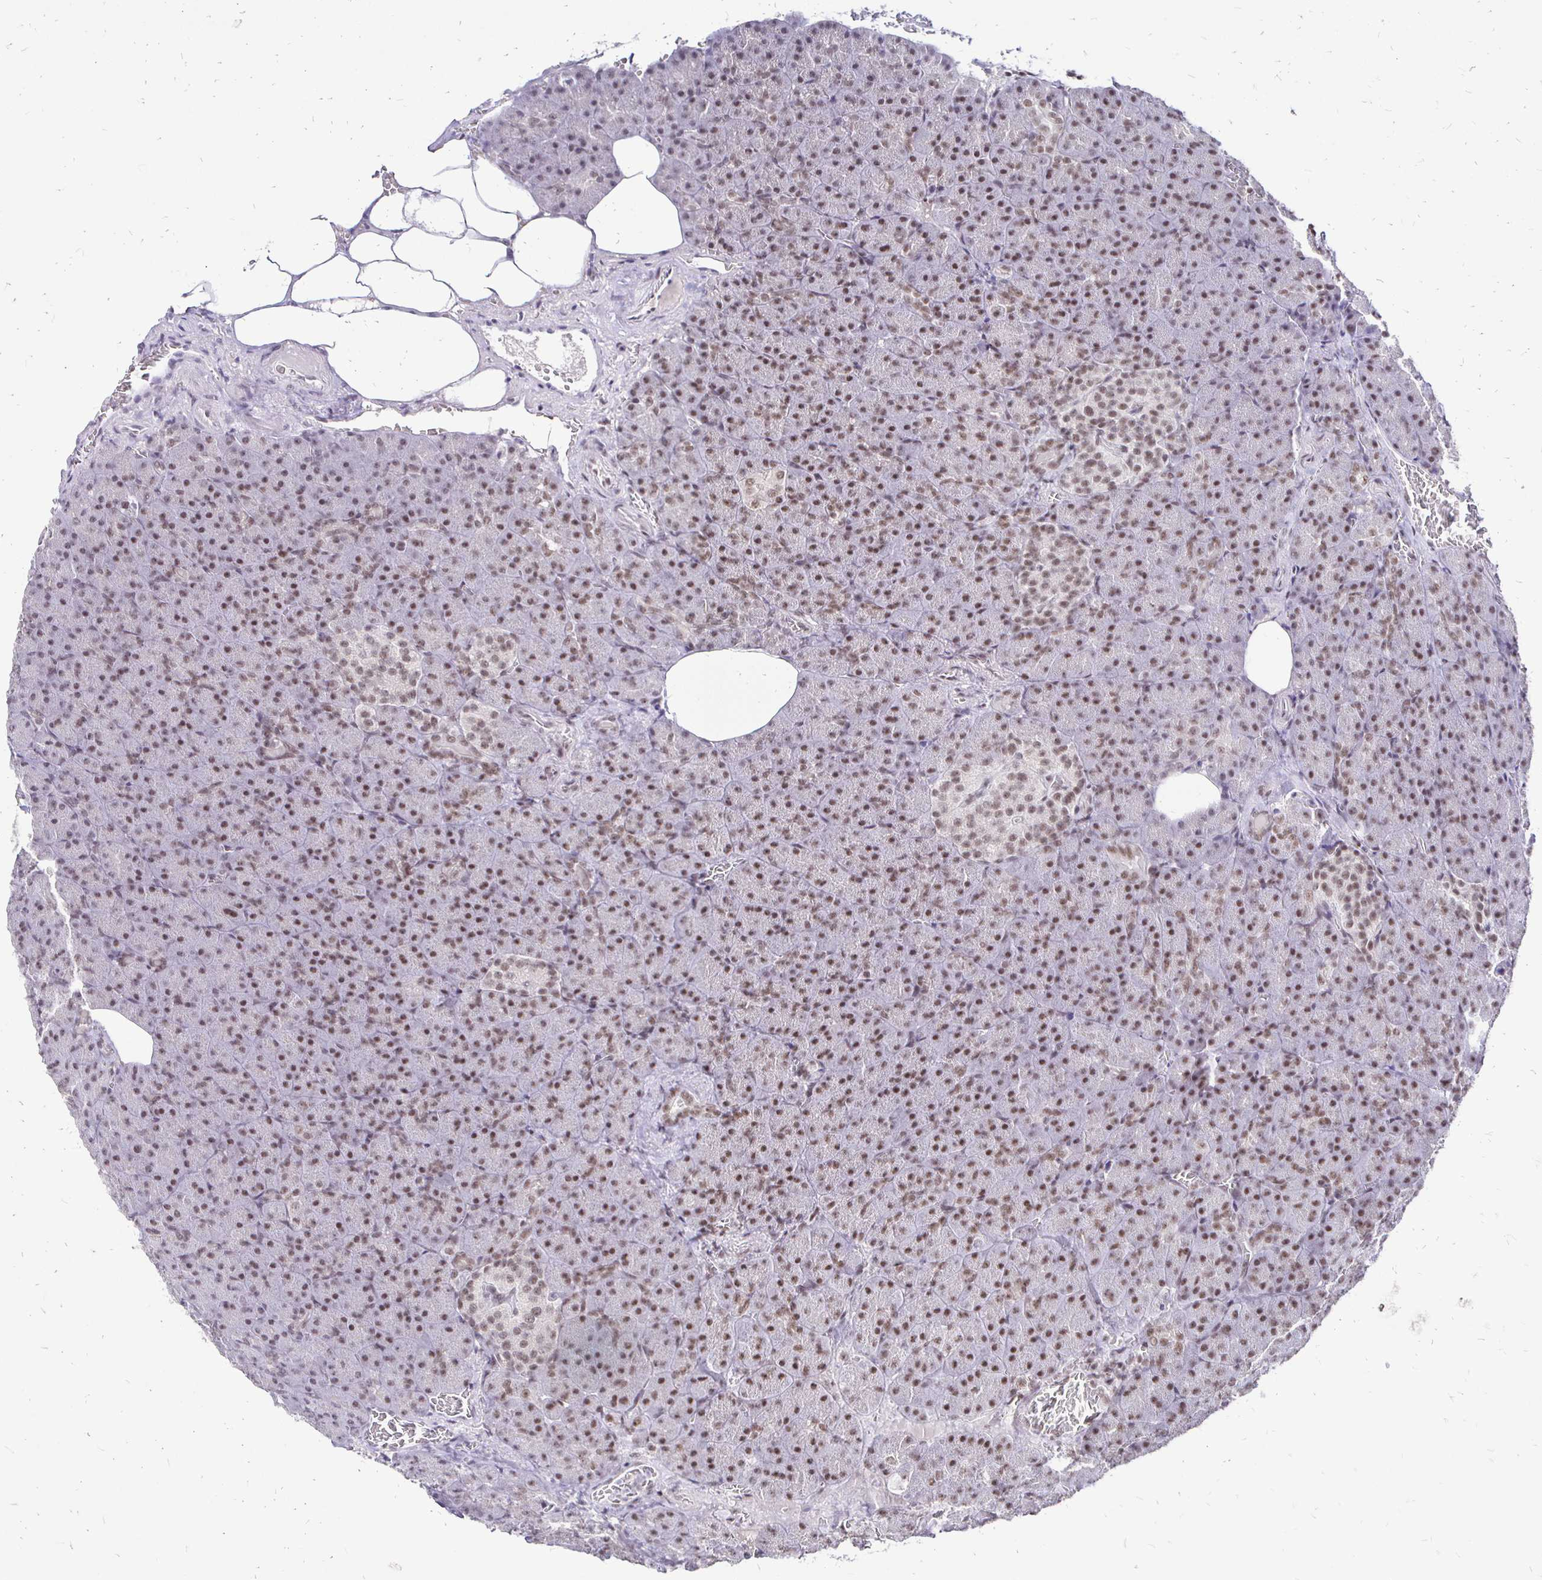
{"staining": {"intensity": "weak", "quantity": ">75%", "location": "nuclear"}, "tissue": "pancreas", "cell_type": "Exocrine glandular cells", "image_type": "normal", "snomed": [{"axis": "morphology", "description": "Normal tissue, NOS"}, {"axis": "topography", "description": "Pancreas"}], "caption": "IHC image of unremarkable pancreas stained for a protein (brown), which demonstrates low levels of weak nuclear staining in approximately >75% of exocrine glandular cells.", "gene": "SIN3A", "patient": {"sex": "female", "age": 74}}